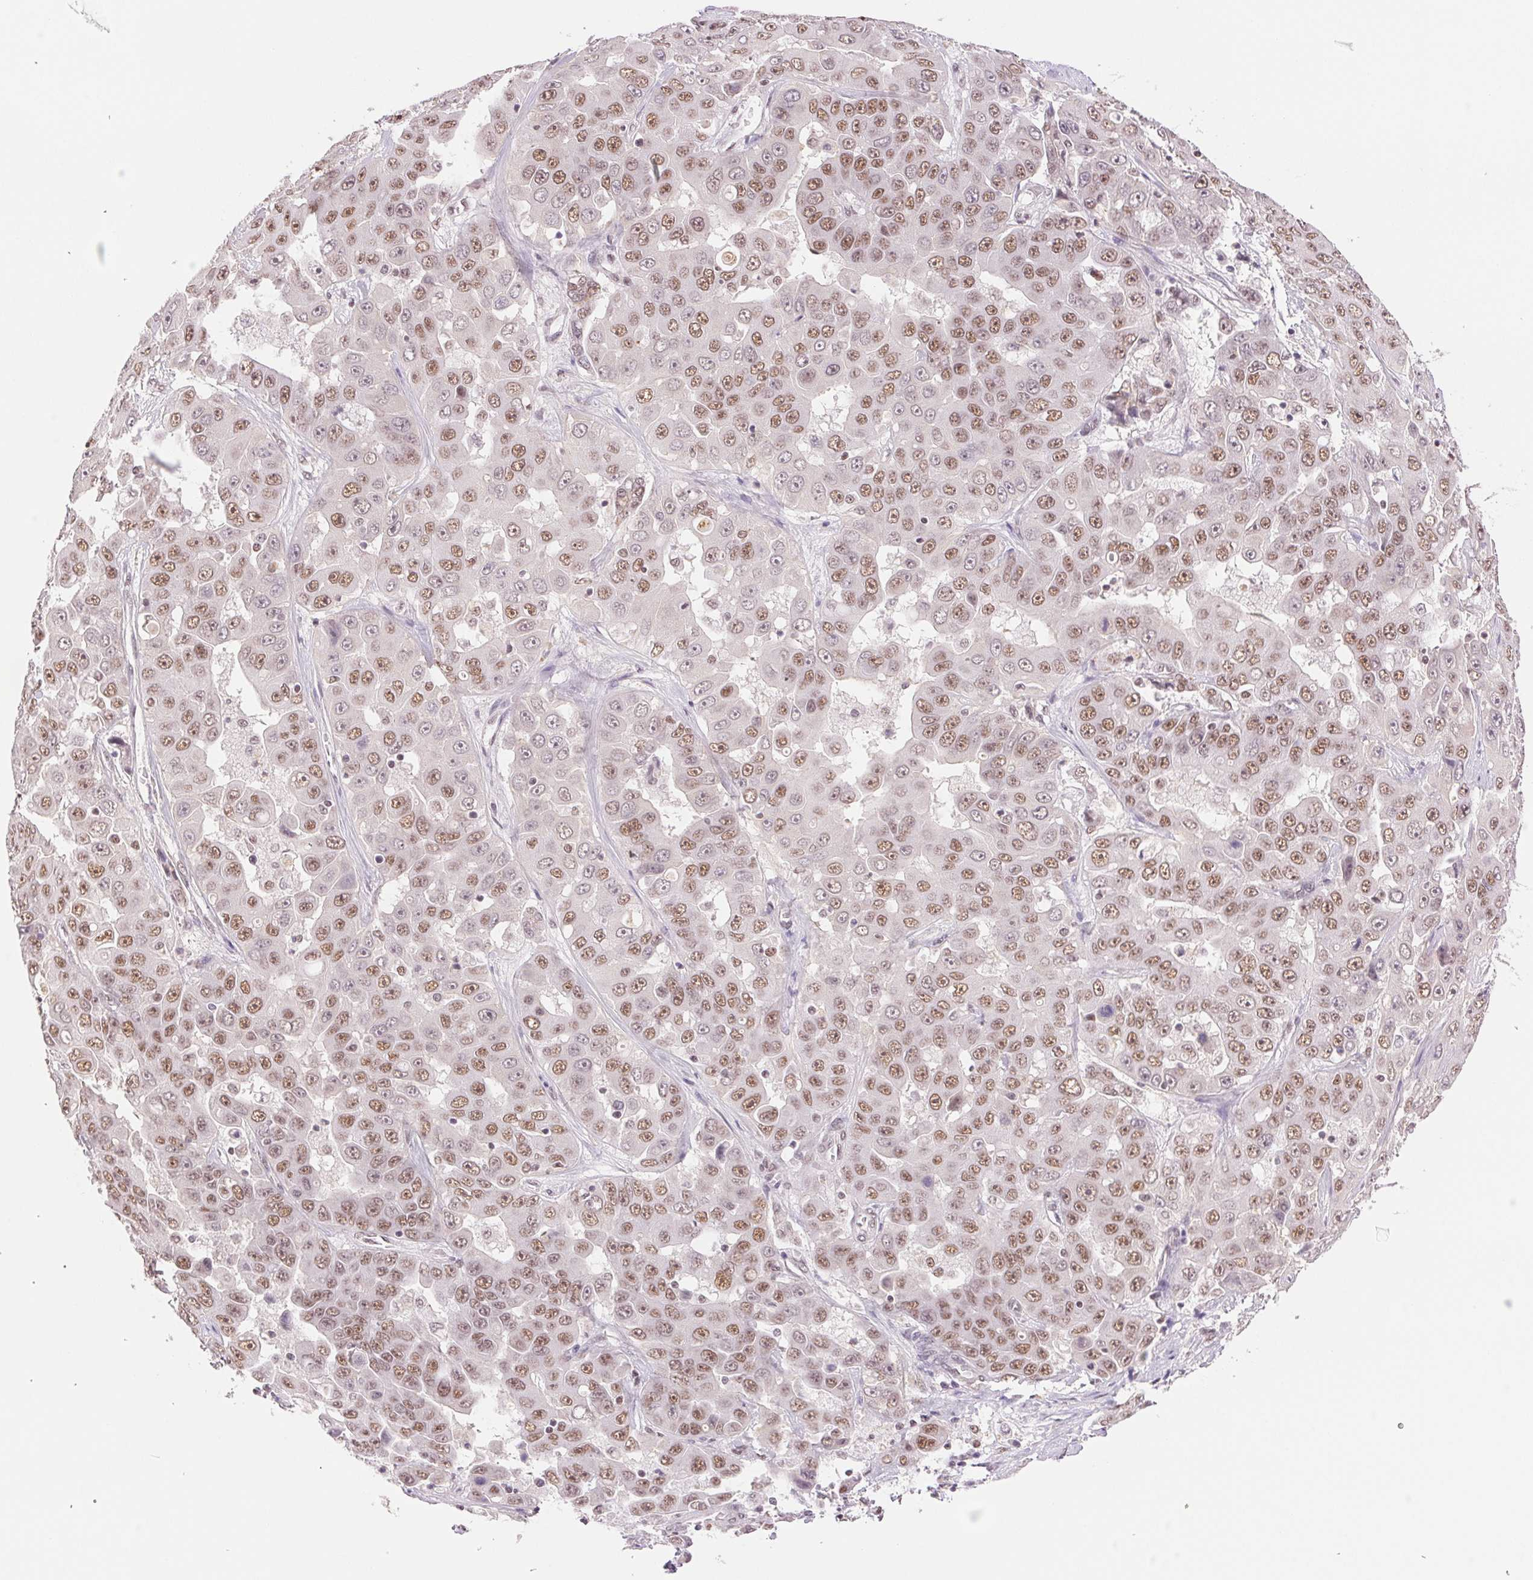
{"staining": {"intensity": "moderate", "quantity": ">75%", "location": "nuclear"}, "tissue": "liver cancer", "cell_type": "Tumor cells", "image_type": "cancer", "snomed": [{"axis": "morphology", "description": "Cholangiocarcinoma"}, {"axis": "topography", "description": "Liver"}], "caption": "Protein staining of liver cancer (cholangiocarcinoma) tissue exhibits moderate nuclear expression in approximately >75% of tumor cells. (DAB (3,3'-diaminobenzidine) IHC, brown staining for protein, blue staining for nuclei).", "gene": "RPRD1B", "patient": {"sex": "female", "age": 52}}